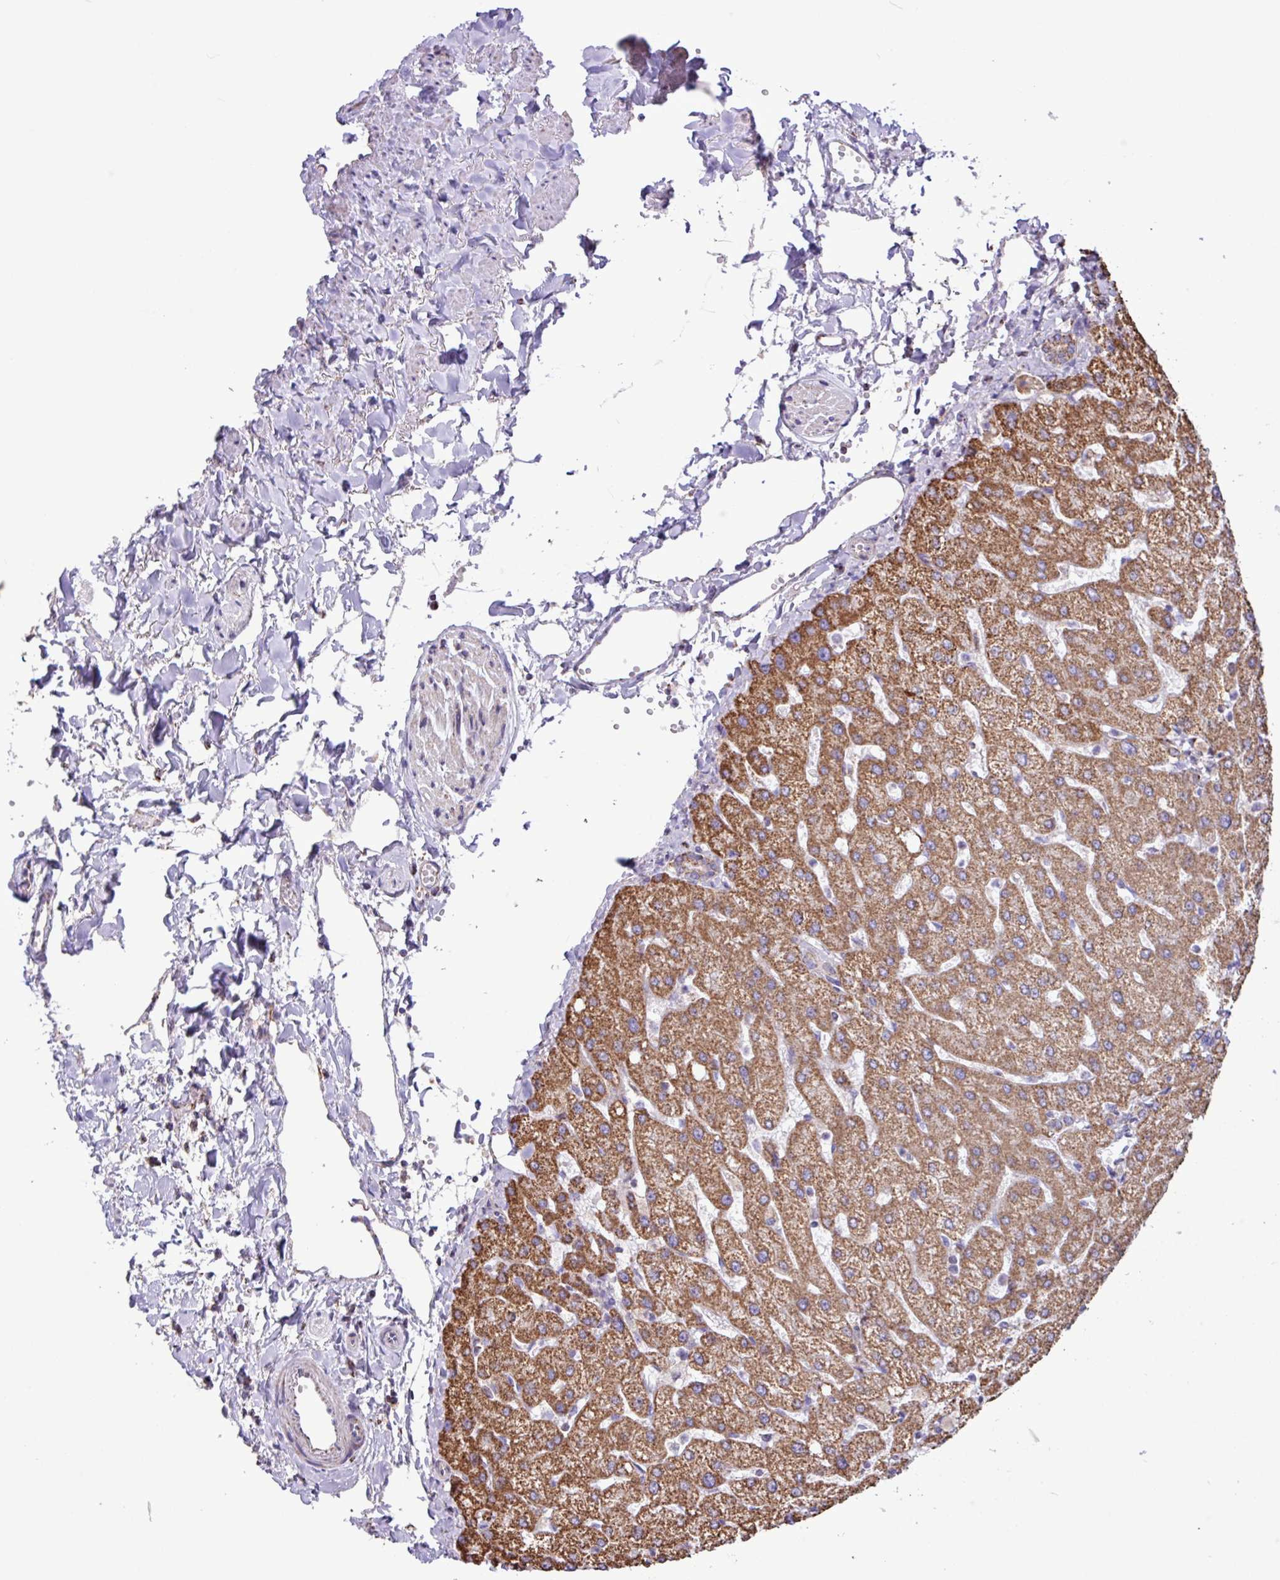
{"staining": {"intensity": "negative", "quantity": "none", "location": "none"}, "tissue": "liver", "cell_type": "Cholangiocytes", "image_type": "normal", "snomed": [{"axis": "morphology", "description": "Normal tissue, NOS"}, {"axis": "topography", "description": "Liver"}], "caption": "Histopathology image shows no significant protein staining in cholangiocytes of benign liver.", "gene": "RTL3", "patient": {"sex": "female", "age": 54}}